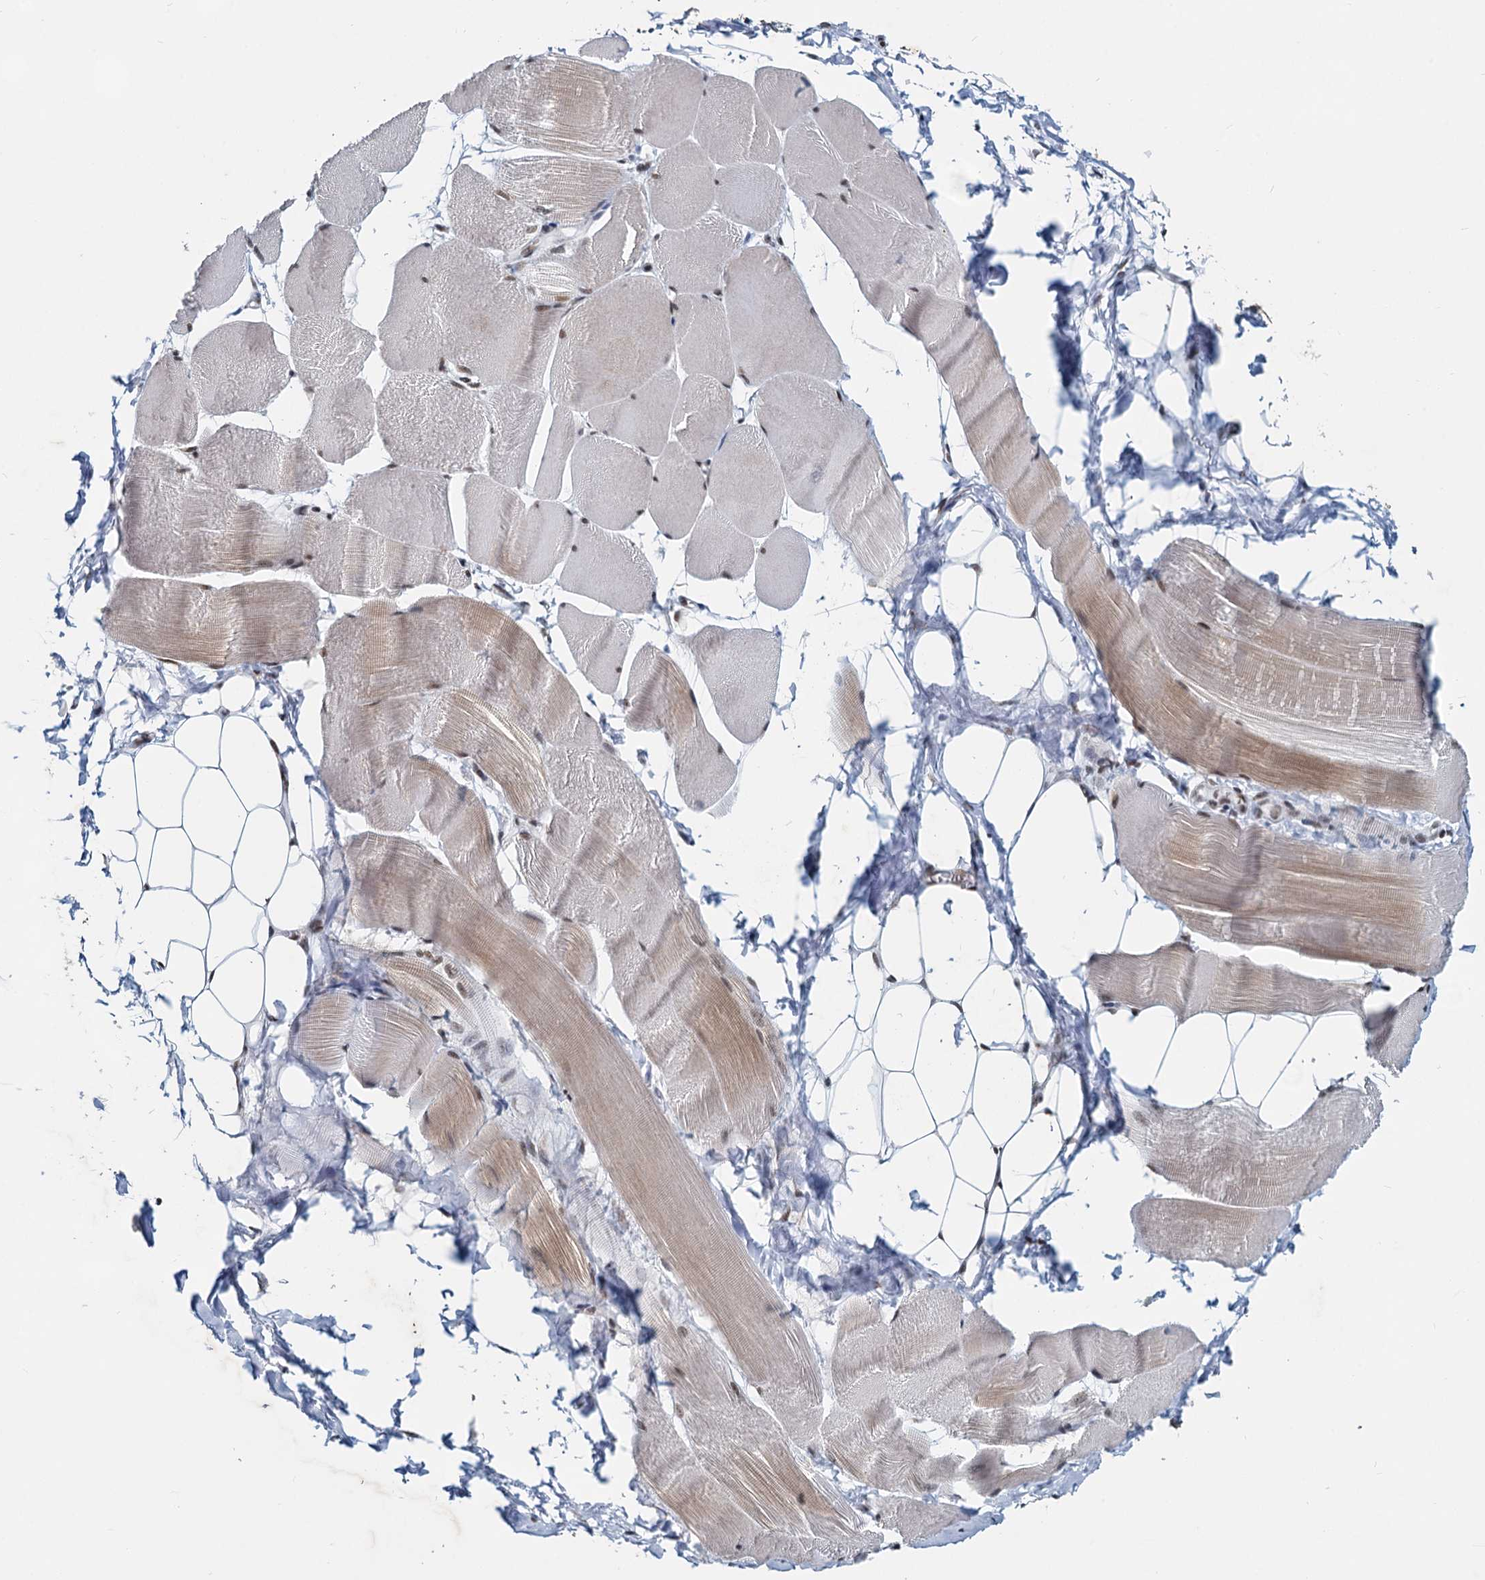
{"staining": {"intensity": "weak", "quantity": ">75%", "location": "cytoplasmic/membranous"}, "tissue": "skeletal muscle", "cell_type": "Myocytes", "image_type": "normal", "snomed": [{"axis": "morphology", "description": "Normal tissue, NOS"}, {"axis": "morphology", "description": "Basal cell carcinoma"}, {"axis": "topography", "description": "Skeletal muscle"}], "caption": "Approximately >75% of myocytes in normal skeletal muscle reveal weak cytoplasmic/membranous protein staining as visualized by brown immunohistochemical staining.", "gene": "METTL14", "patient": {"sex": "female", "age": 64}}